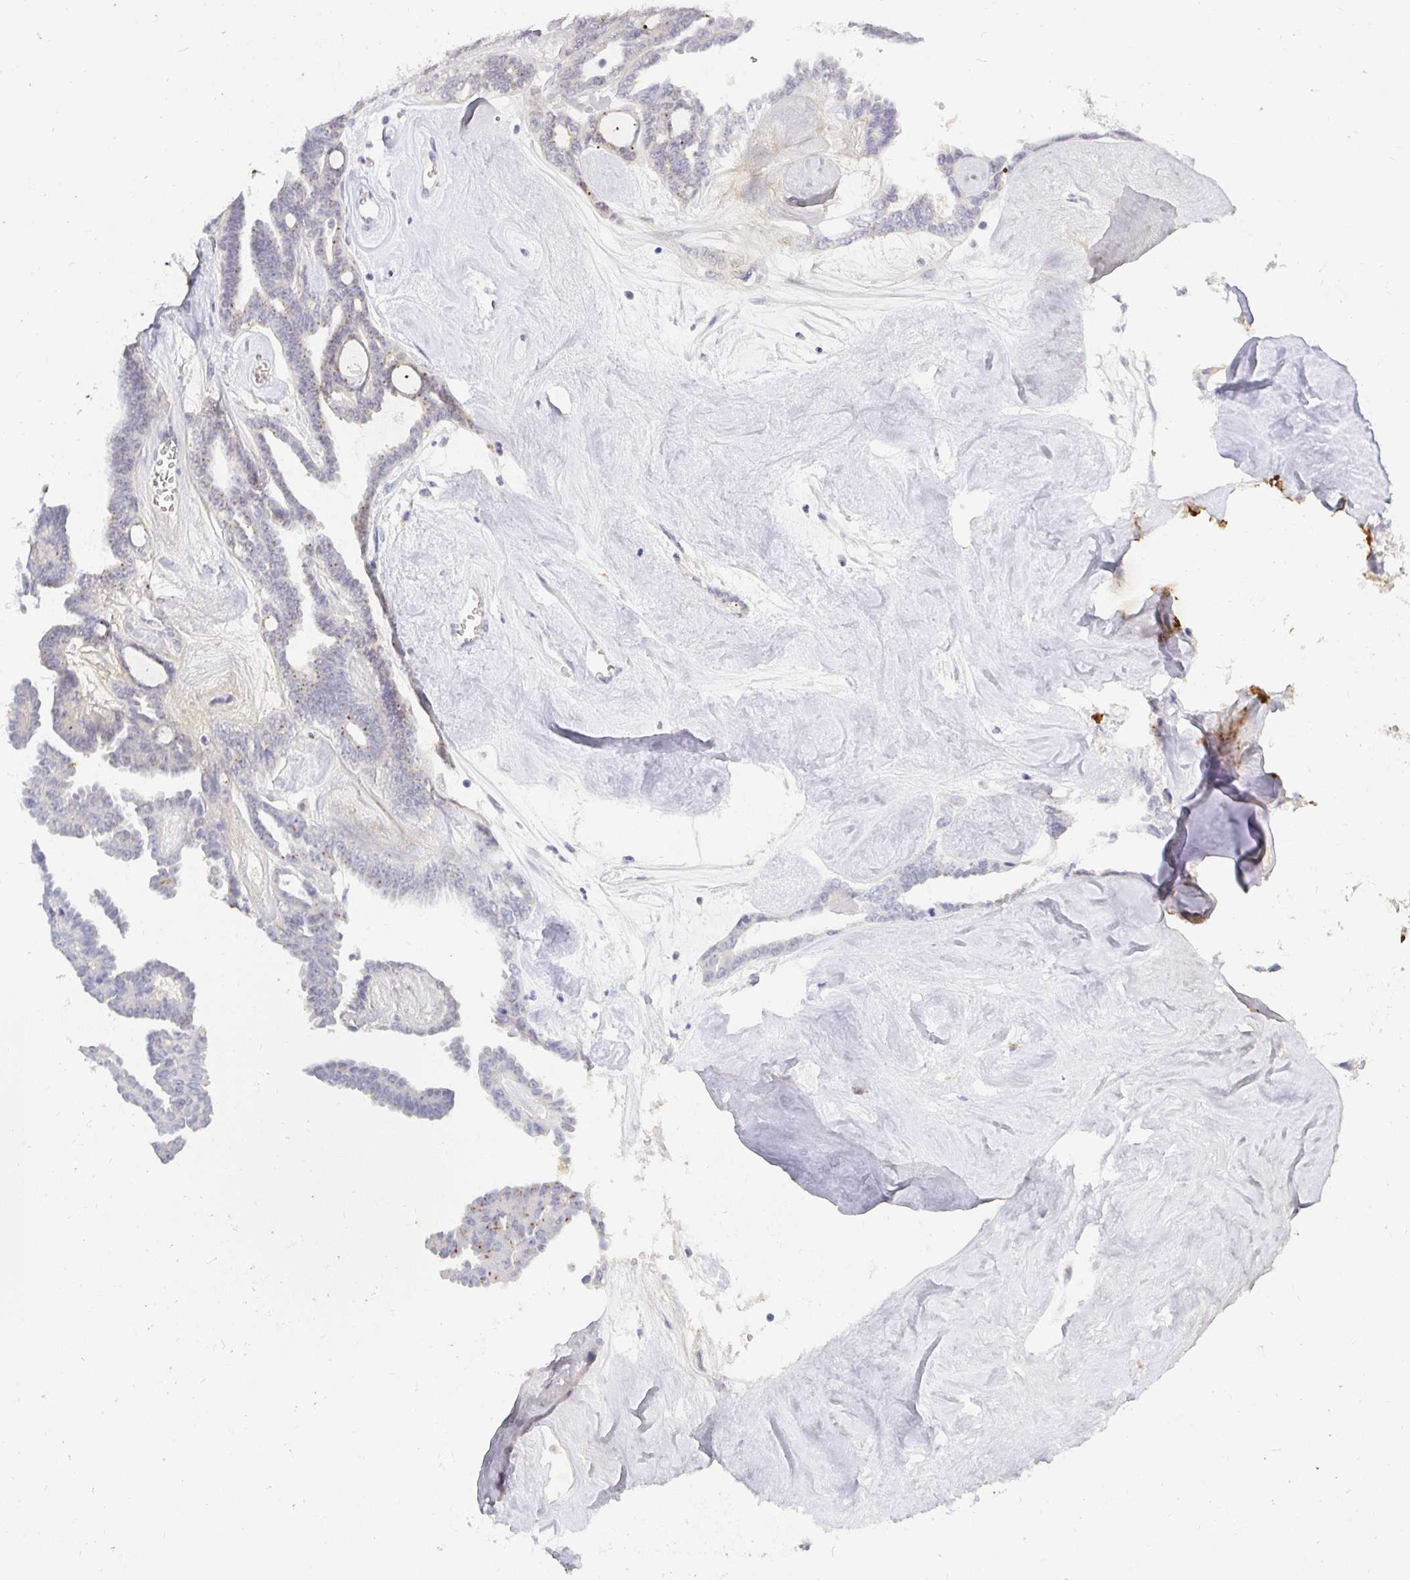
{"staining": {"intensity": "negative", "quantity": "none", "location": "none"}, "tissue": "ovarian cancer", "cell_type": "Tumor cells", "image_type": "cancer", "snomed": [{"axis": "morphology", "description": "Cystadenocarcinoma, serous, NOS"}, {"axis": "topography", "description": "Ovary"}], "caption": "Ovarian cancer (serous cystadenocarcinoma) was stained to show a protein in brown. There is no significant staining in tumor cells. (Stains: DAB (3,3'-diaminobenzidine) immunohistochemistry (IHC) with hematoxylin counter stain, Microscopy: brightfield microscopy at high magnification).", "gene": "OR51D1", "patient": {"sex": "female", "age": 71}}